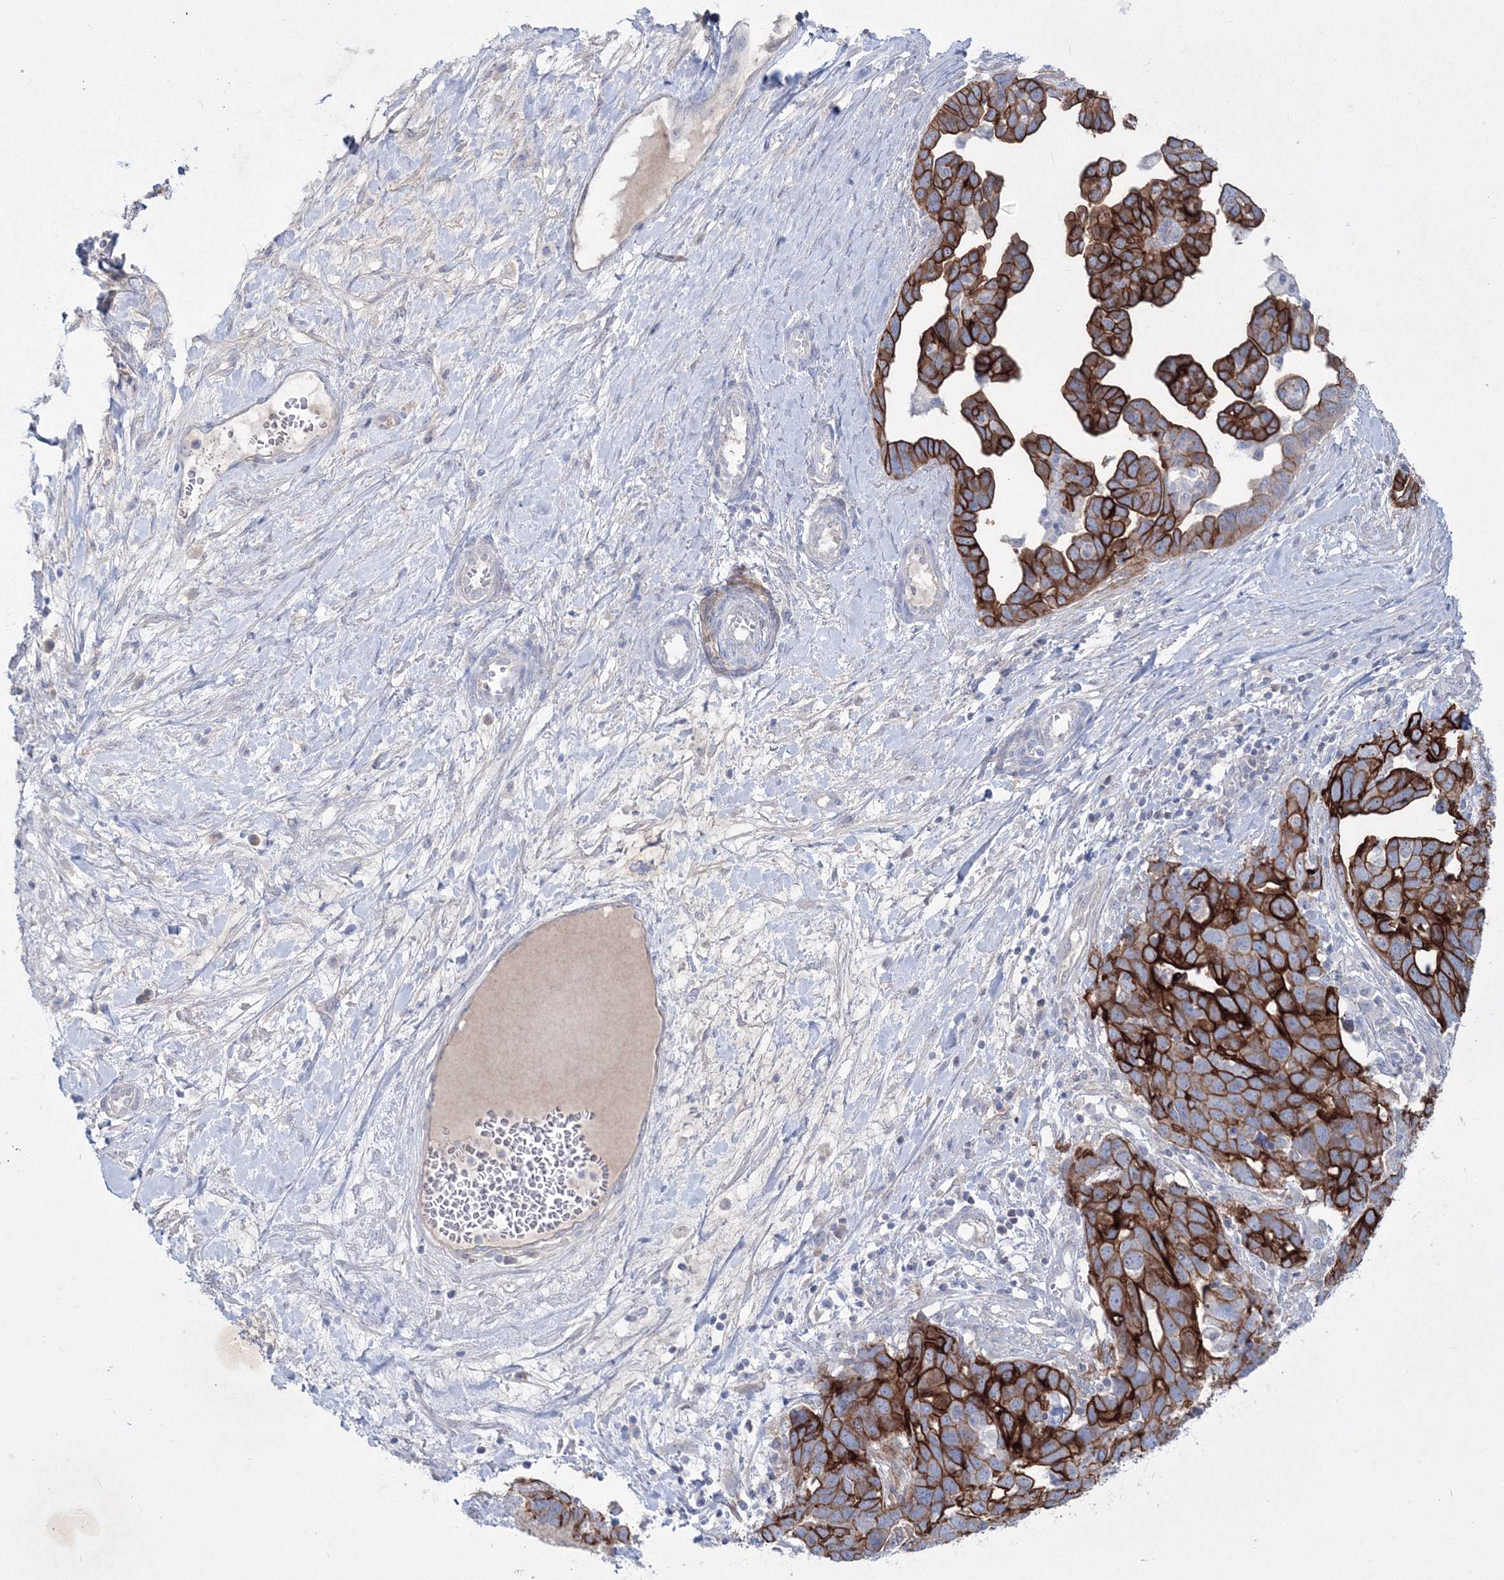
{"staining": {"intensity": "strong", "quantity": ">75%", "location": "cytoplasmic/membranous"}, "tissue": "ovarian cancer", "cell_type": "Tumor cells", "image_type": "cancer", "snomed": [{"axis": "morphology", "description": "Cystadenocarcinoma, serous, NOS"}, {"axis": "topography", "description": "Ovary"}], "caption": "The photomicrograph demonstrates immunohistochemical staining of ovarian serous cystadenocarcinoma. There is strong cytoplasmic/membranous staining is appreciated in approximately >75% of tumor cells.", "gene": "TMEM139", "patient": {"sex": "female", "age": 54}}